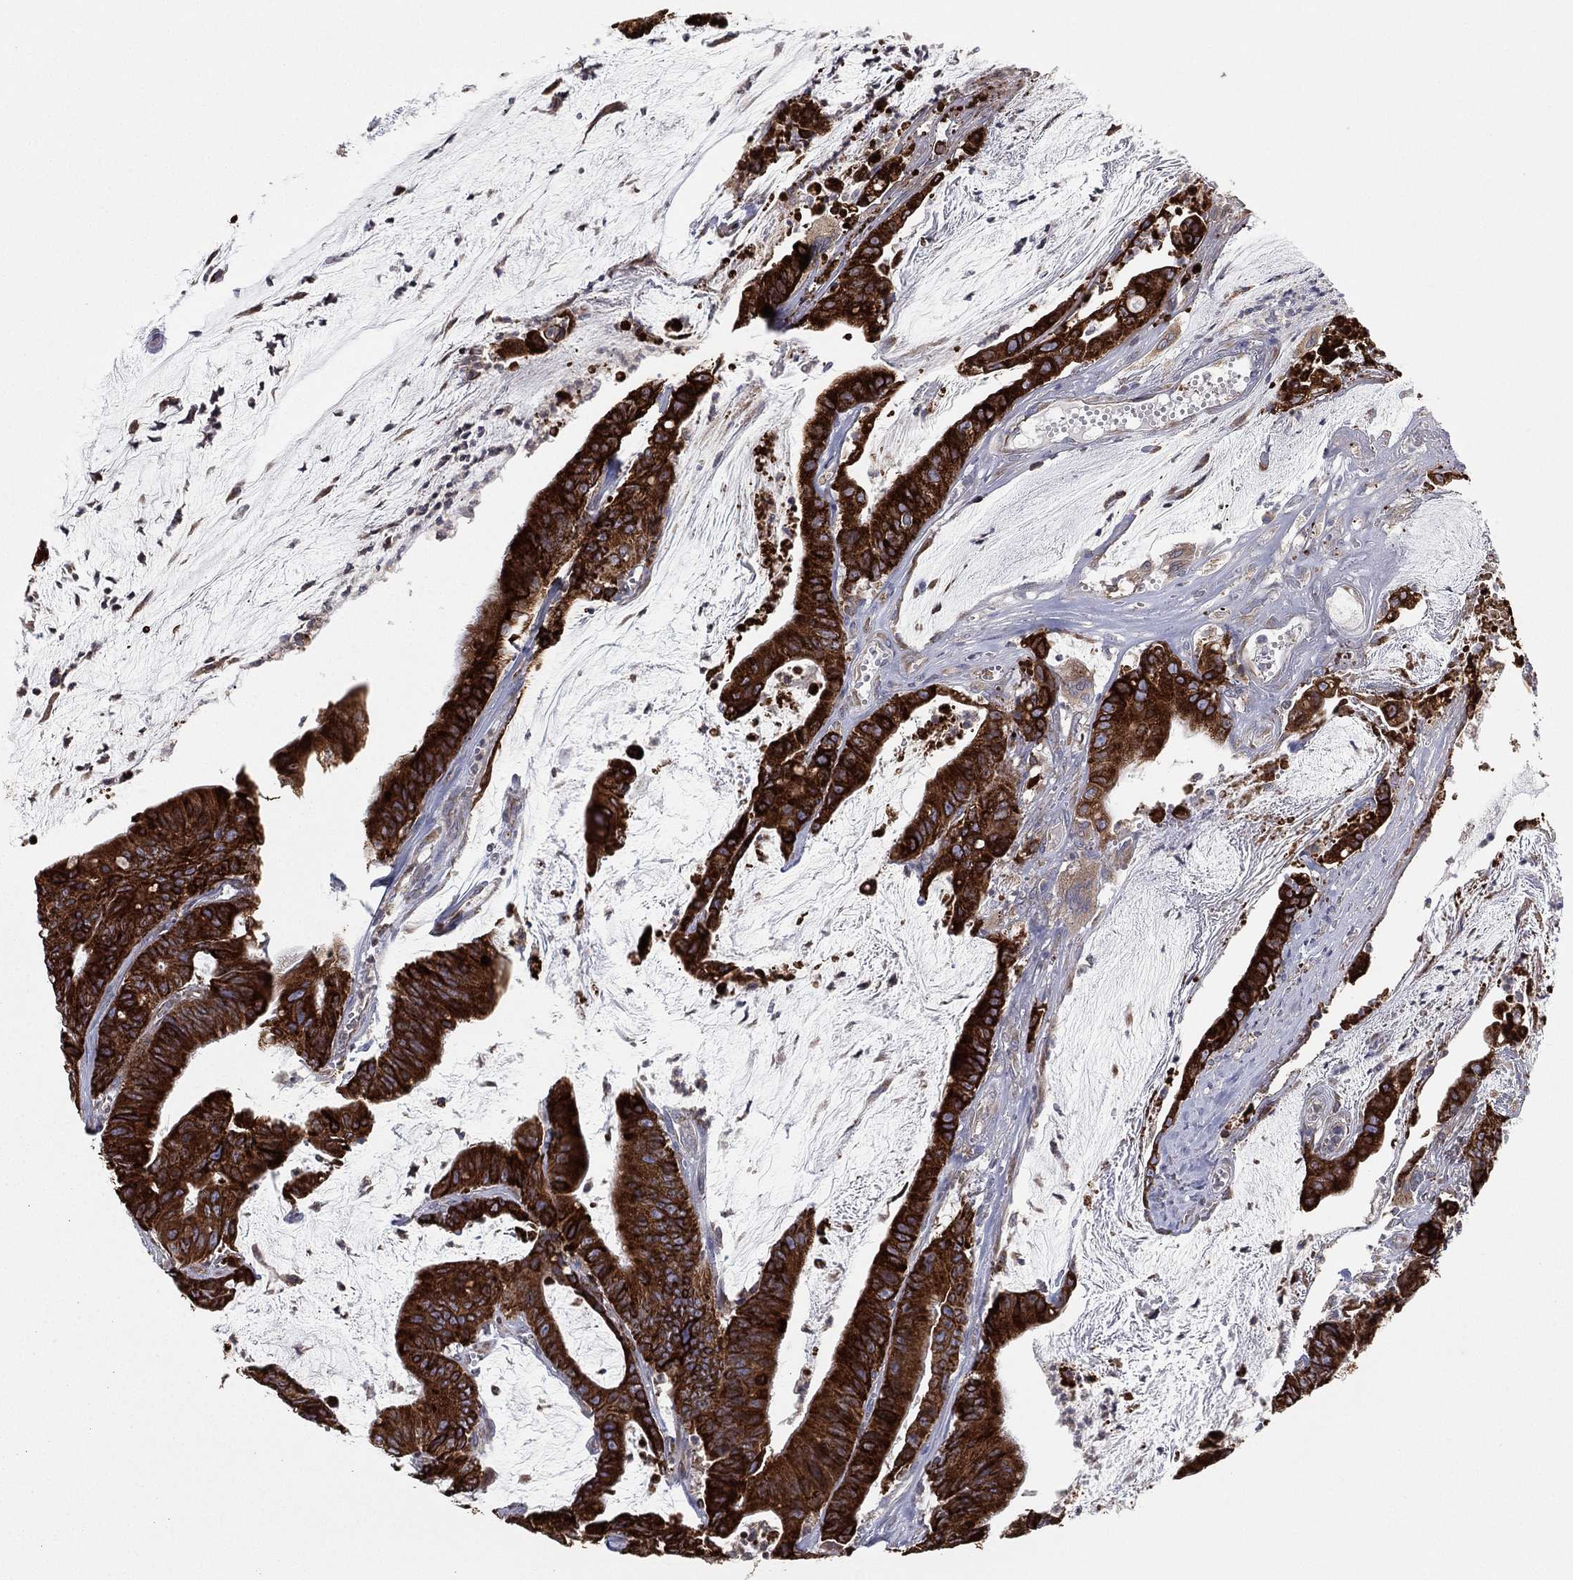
{"staining": {"intensity": "strong", "quantity": ">75%", "location": "cytoplasmic/membranous"}, "tissue": "colorectal cancer", "cell_type": "Tumor cells", "image_type": "cancer", "snomed": [{"axis": "morphology", "description": "Adenocarcinoma, NOS"}, {"axis": "topography", "description": "Colon"}], "caption": "The immunohistochemical stain shows strong cytoplasmic/membranous positivity in tumor cells of colorectal adenocarcinoma tissue.", "gene": "CYB5B", "patient": {"sex": "female", "age": 69}}